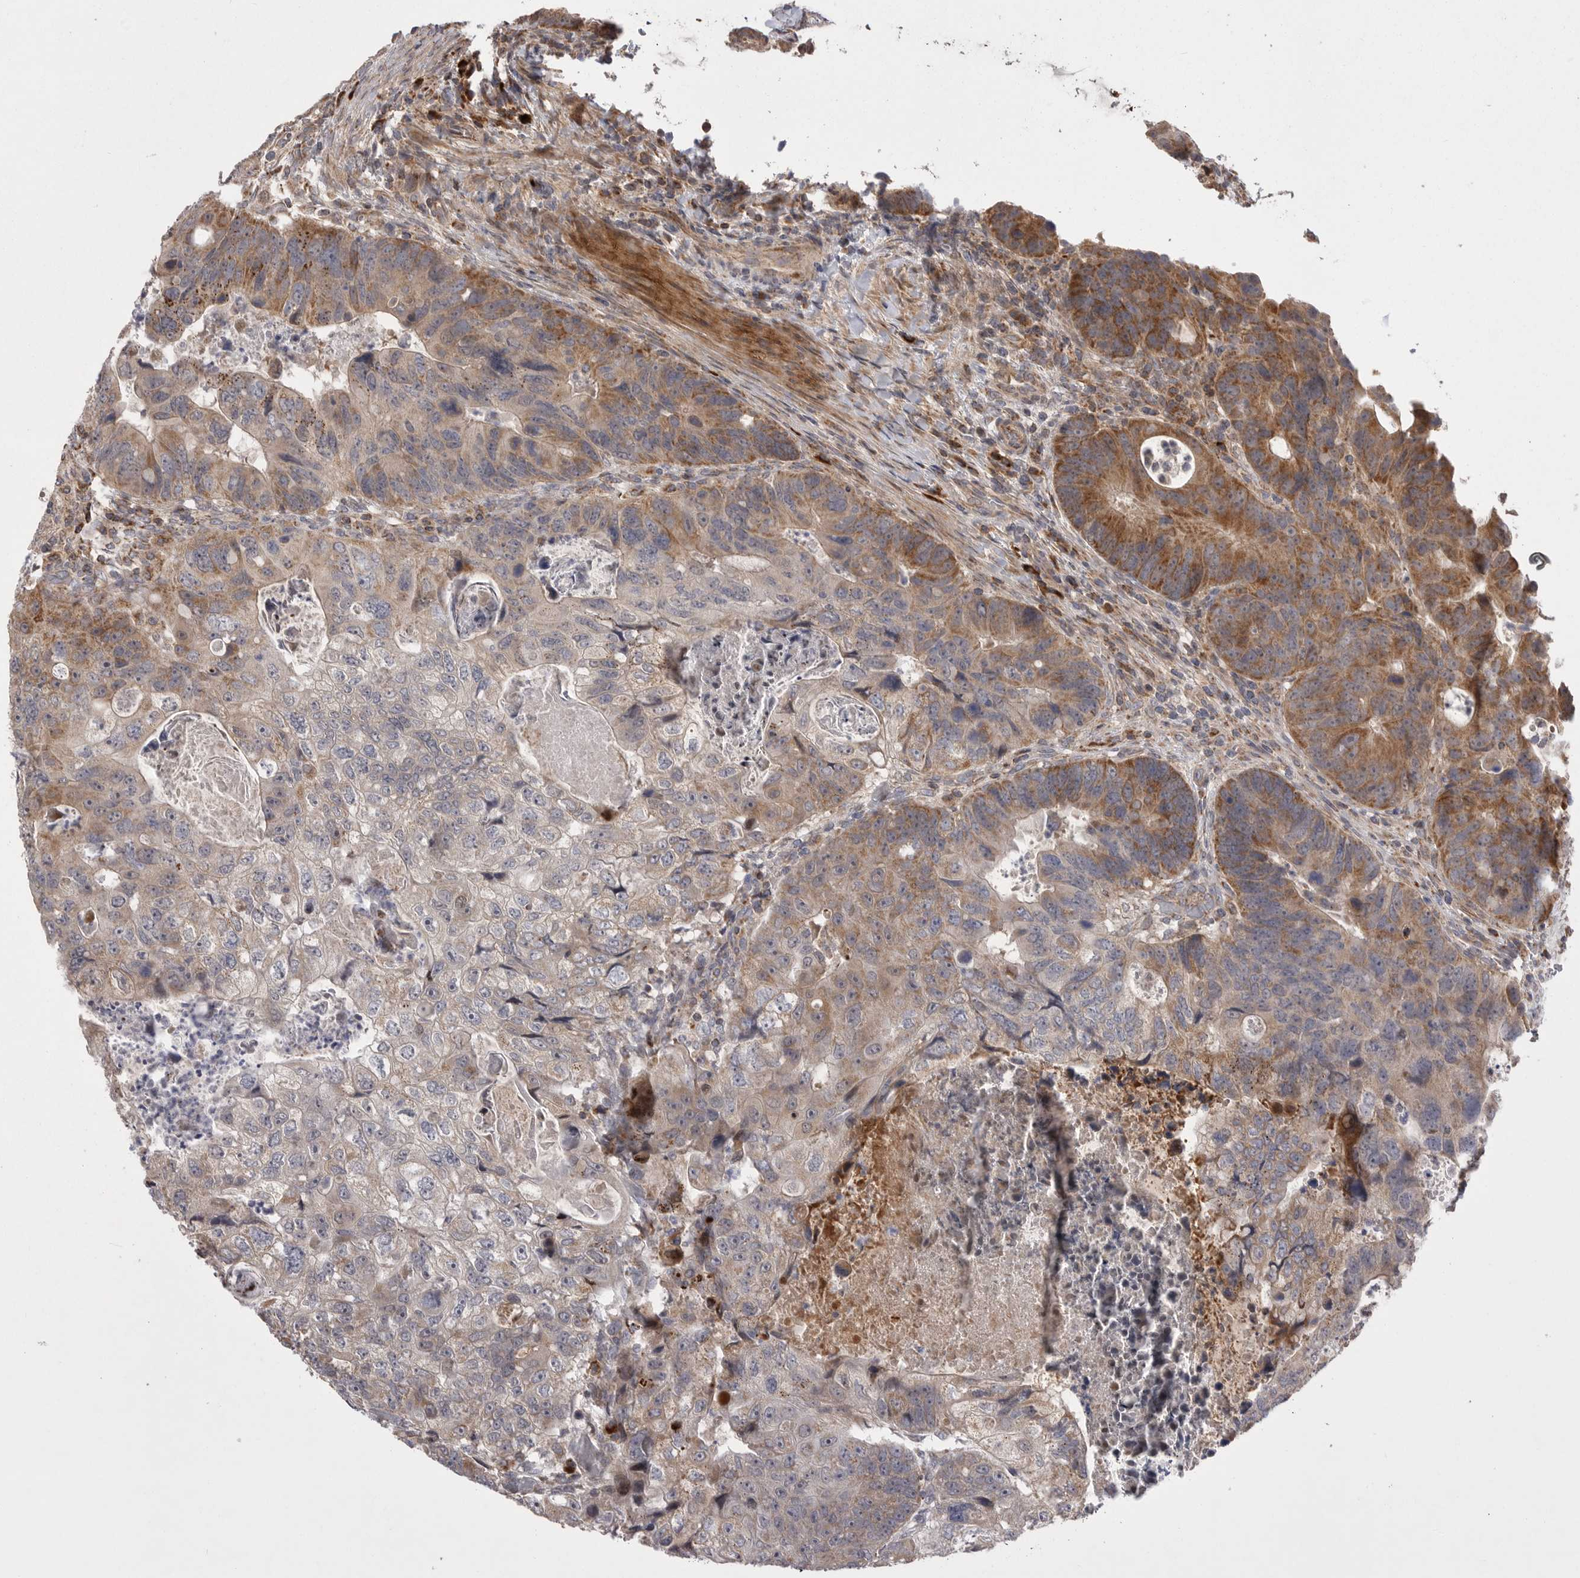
{"staining": {"intensity": "moderate", "quantity": "25%-75%", "location": "cytoplasmic/membranous"}, "tissue": "colorectal cancer", "cell_type": "Tumor cells", "image_type": "cancer", "snomed": [{"axis": "morphology", "description": "Adenocarcinoma, NOS"}, {"axis": "topography", "description": "Rectum"}], "caption": "Human adenocarcinoma (colorectal) stained with a brown dye shows moderate cytoplasmic/membranous positive expression in approximately 25%-75% of tumor cells.", "gene": "KYAT3", "patient": {"sex": "male", "age": 59}}